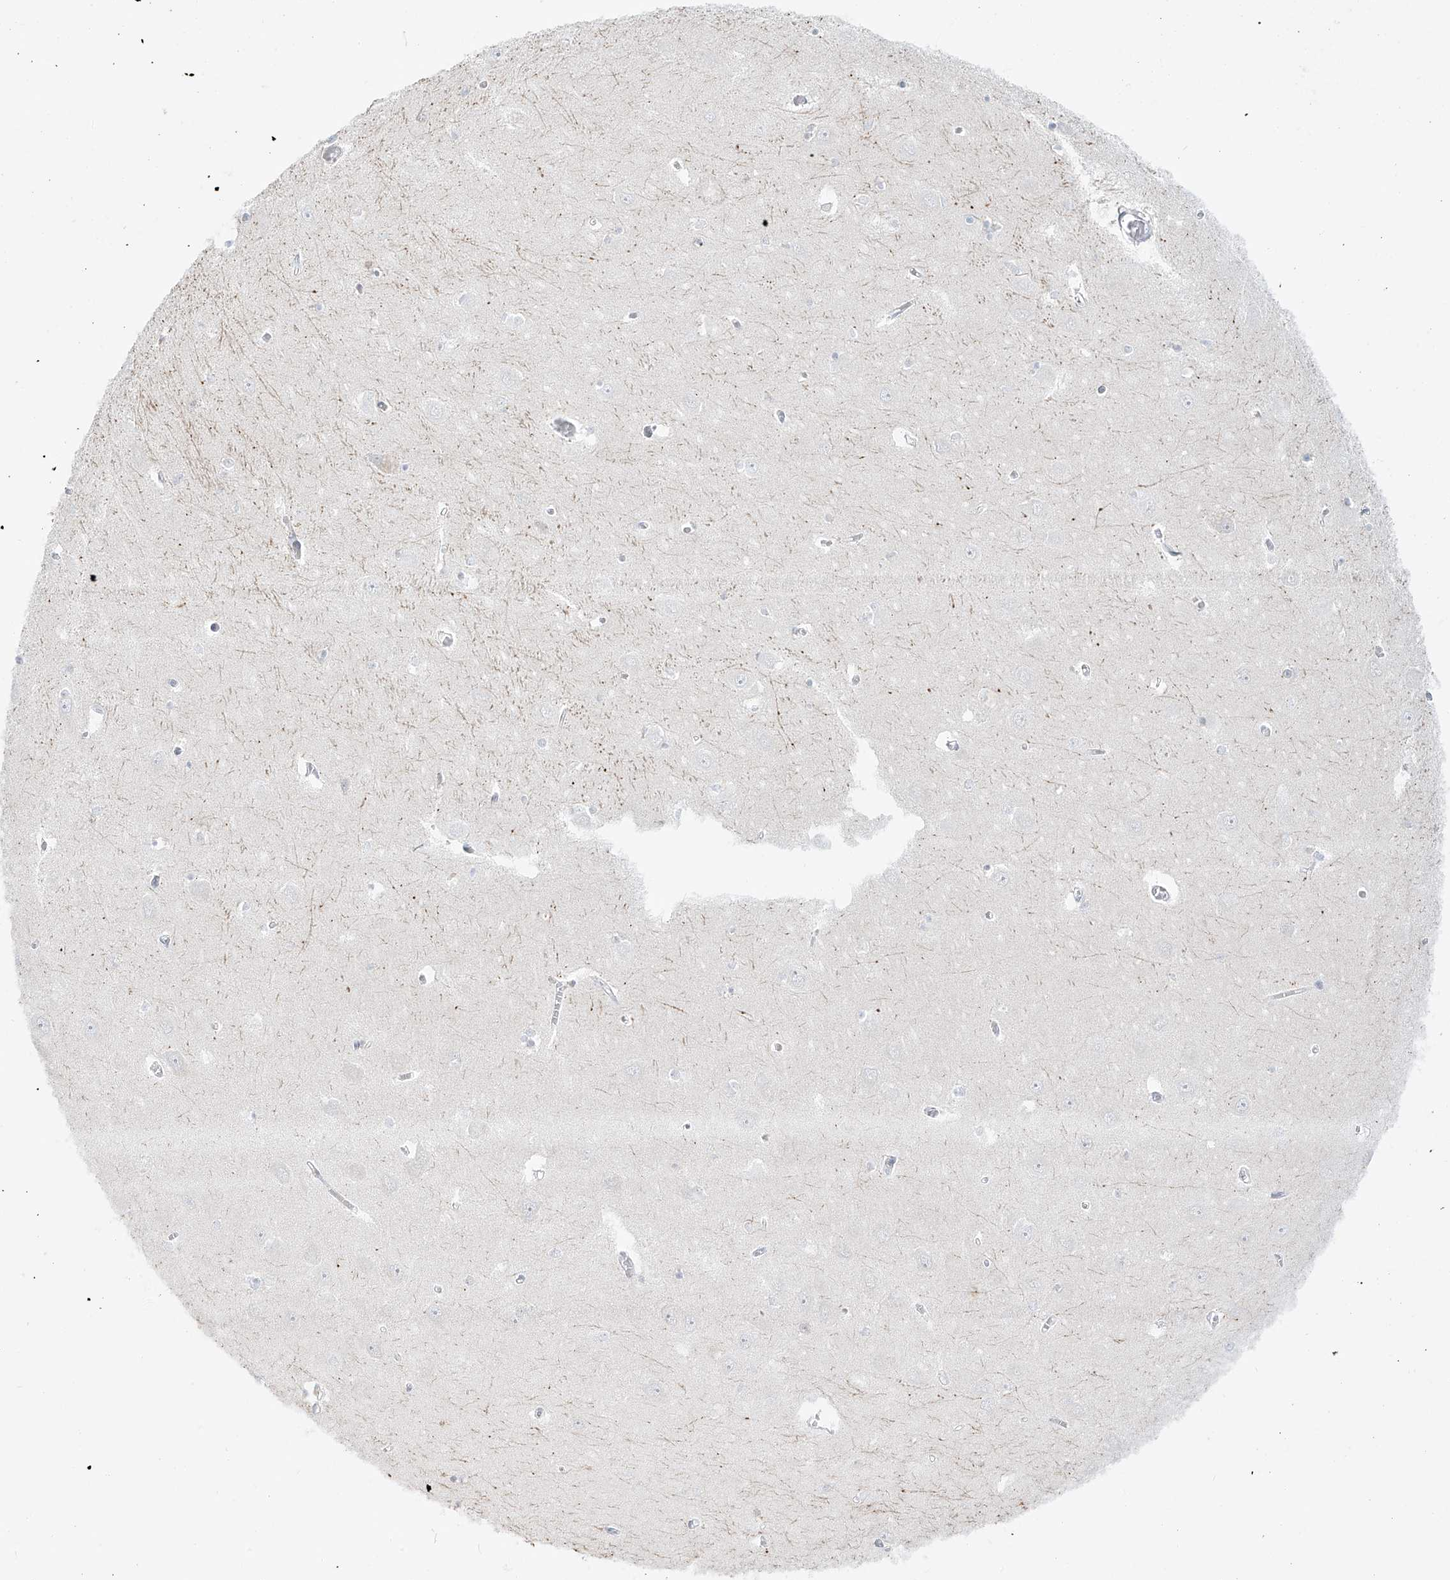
{"staining": {"intensity": "negative", "quantity": "none", "location": "none"}, "tissue": "hippocampus", "cell_type": "Glial cells", "image_type": "normal", "snomed": [{"axis": "morphology", "description": "Normal tissue, NOS"}, {"axis": "topography", "description": "Hippocampus"}], "caption": "An IHC photomicrograph of normal hippocampus is shown. There is no staining in glial cells of hippocampus.", "gene": "BSDC1", "patient": {"sex": "male", "age": 70}}